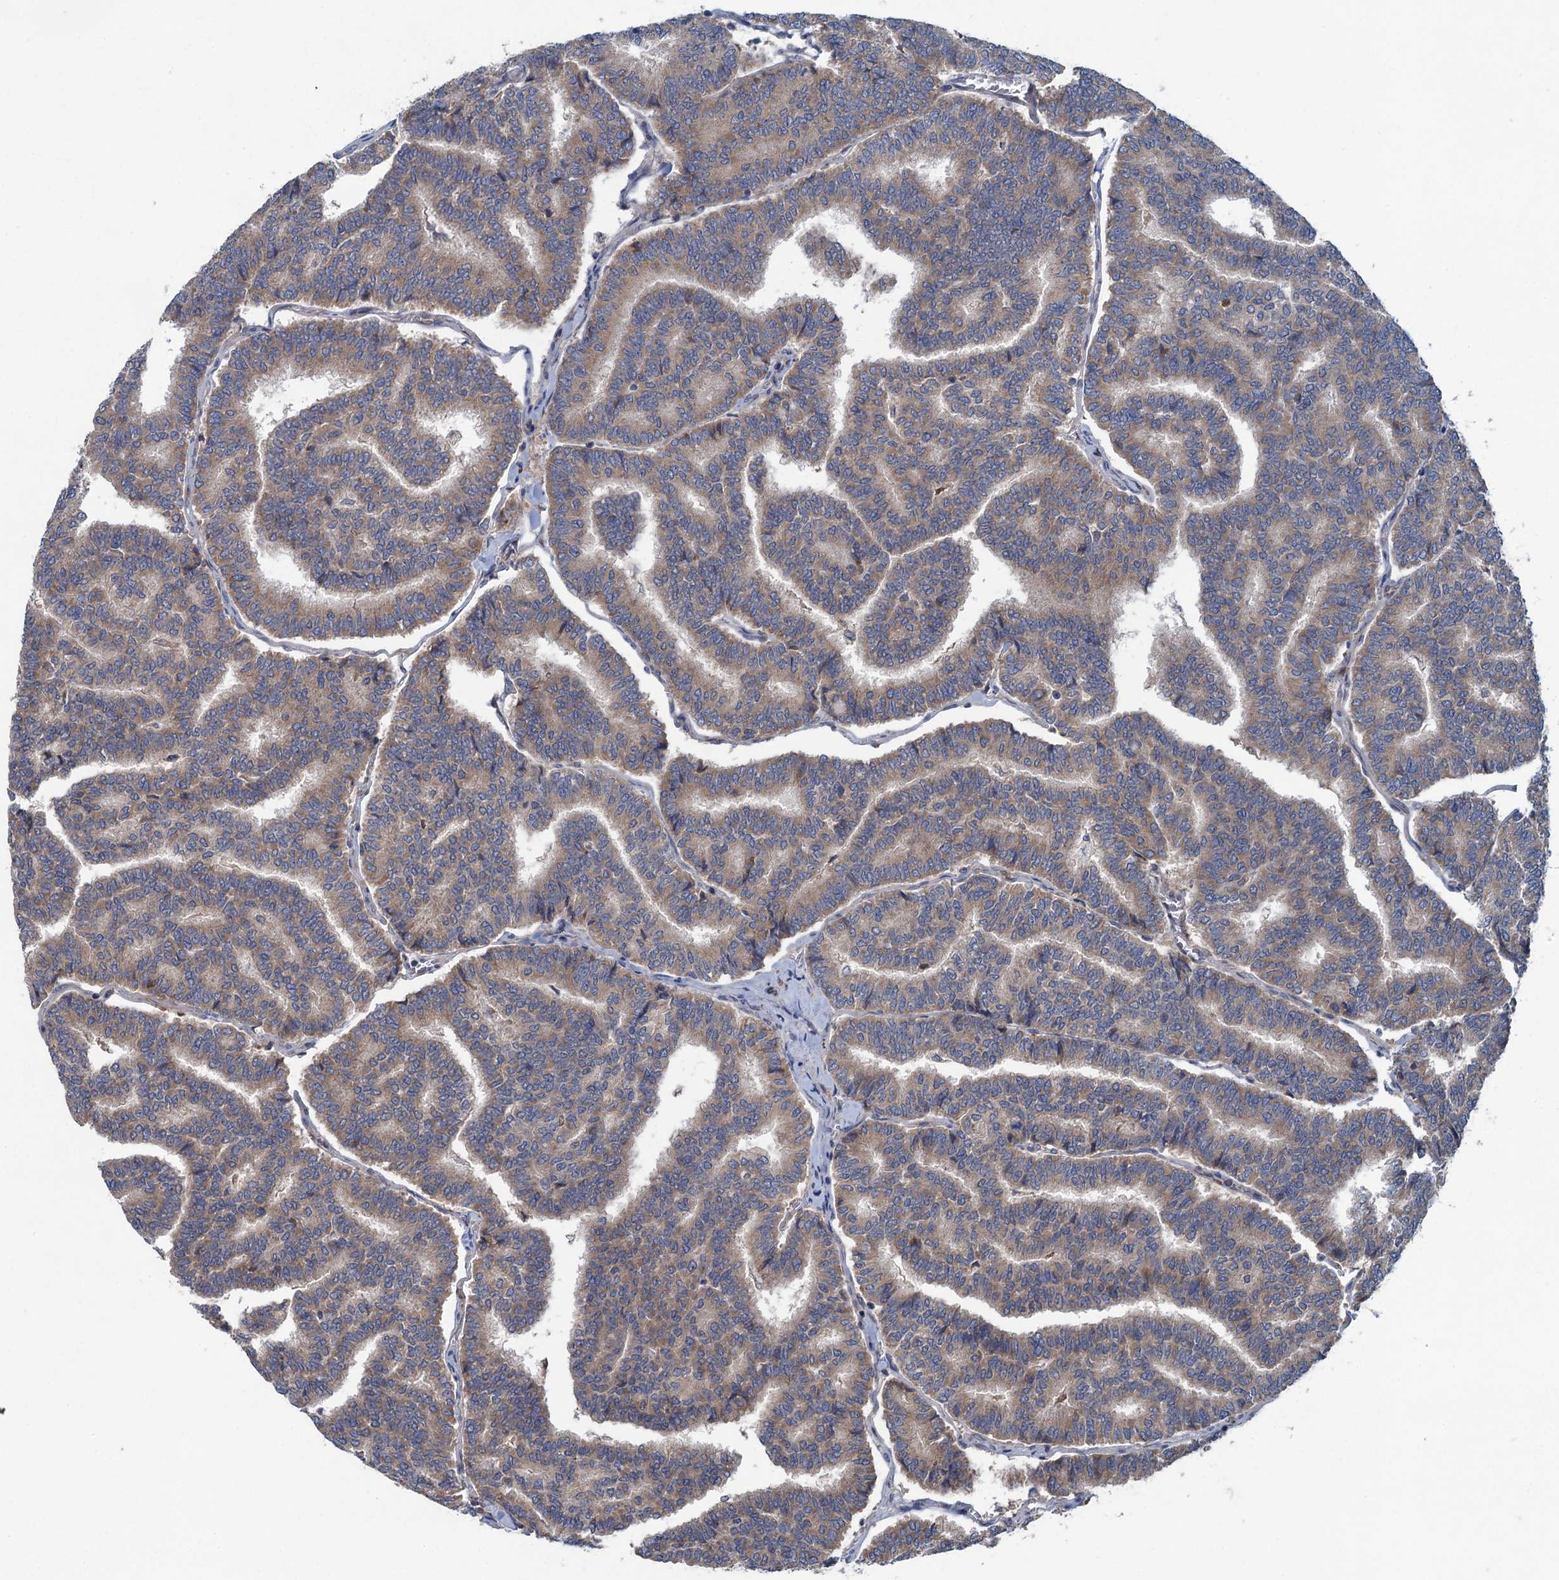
{"staining": {"intensity": "weak", "quantity": ">75%", "location": "cytoplasmic/membranous"}, "tissue": "thyroid cancer", "cell_type": "Tumor cells", "image_type": "cancer", "snomed": [{"axis": "morphology", "description": "Papillary adenocarcinoma, NOS"}, {"axis": "topography", "description": "Thyroid gland"}], "caption": "Protein expression analysis of papillary adenocarcinoma (thyroid) shows weak cytoplasmic/membranous expression in approximately >75% of tumor cells.", "gene": "CNTN5", "patient": {"sex": "female", "age": 35}}